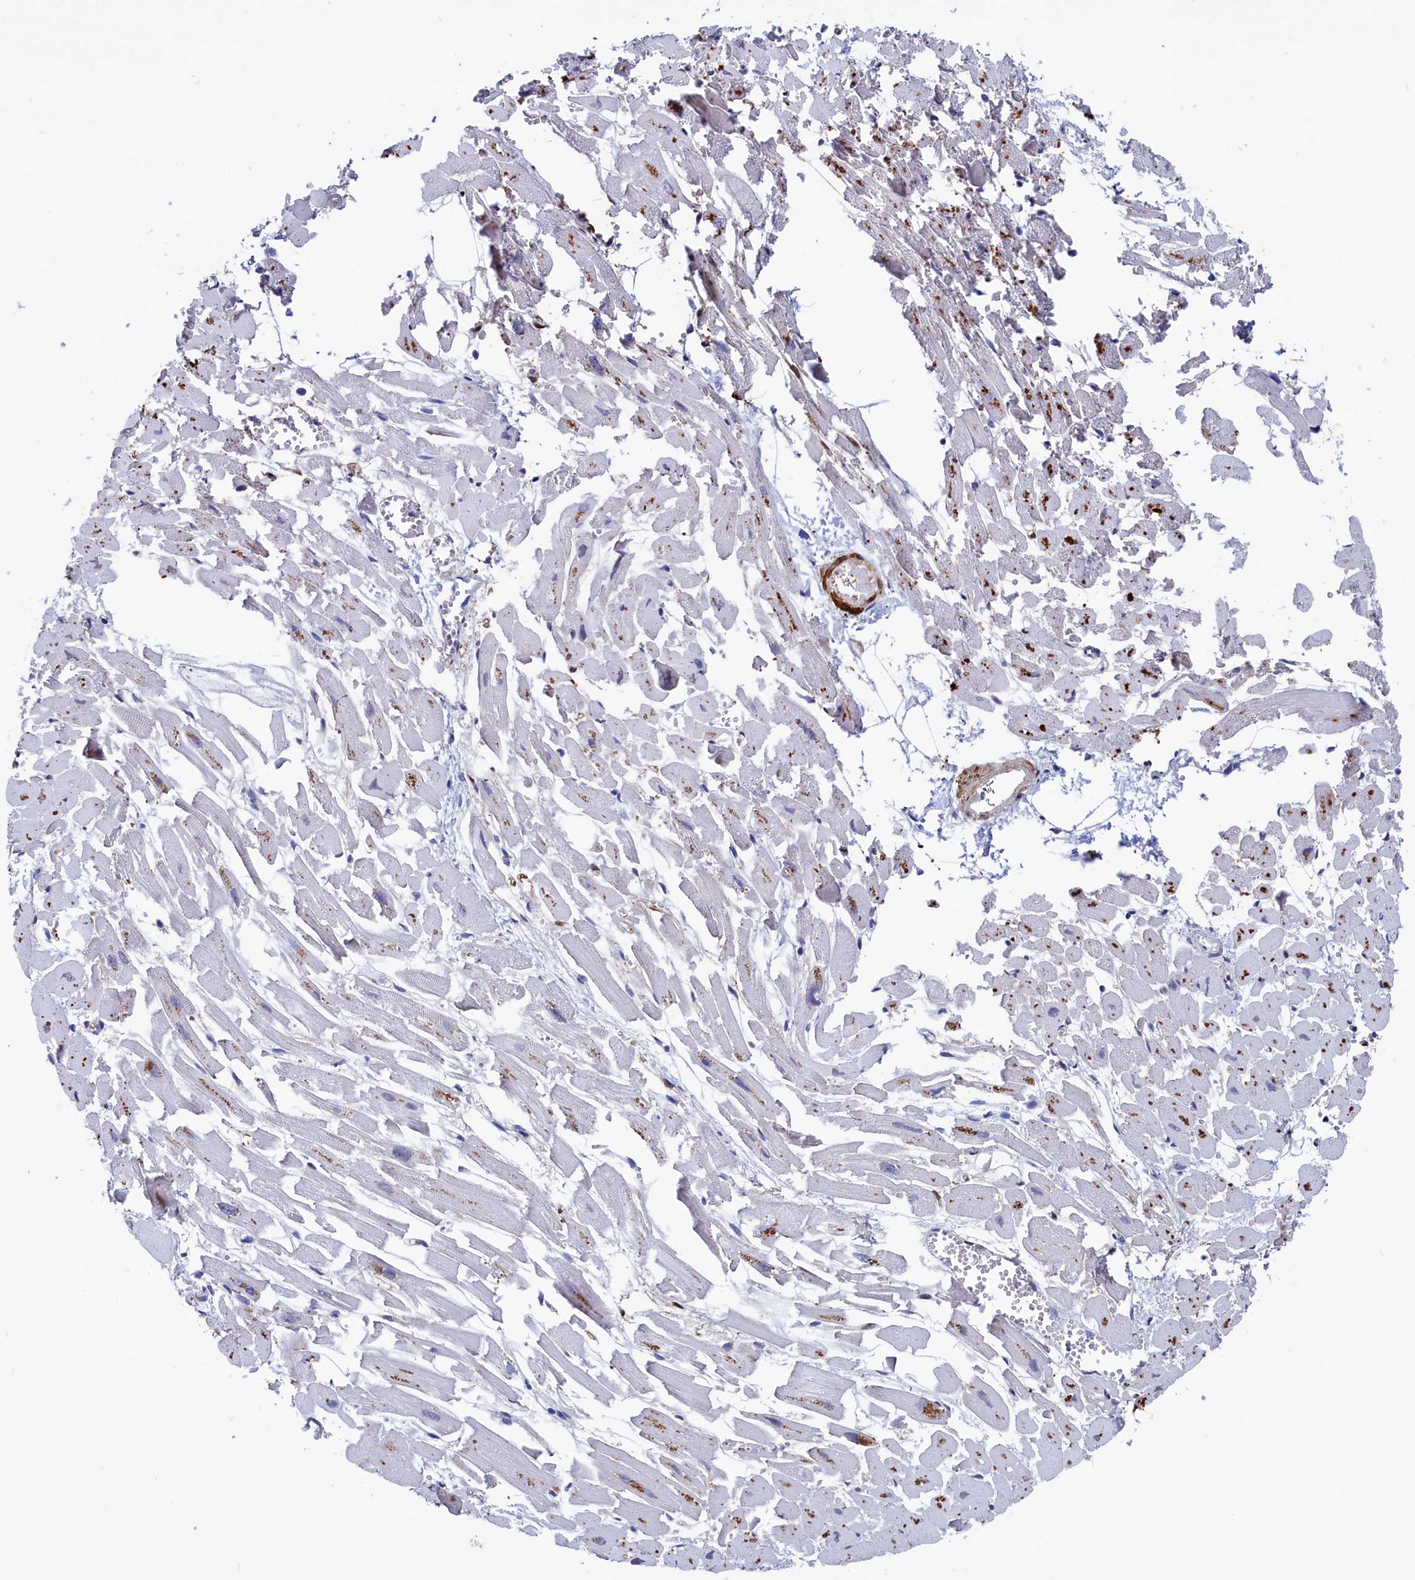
{"staining": {"intensity": "negative", "quantity": "none", "location": "none"}, "tissue": "heart muscle", "cell_type": "Cardiomyocytes", "image_type": "normal", "snomed": [{"axis": "morphology", "description": "Normal tissue, NOS"}, {"axis": "topography", "description": "Heart"}], "caption": "Protein analysis of normal heart muscle shows no significant positivity in cardiomyocytes.", "gene": "CRIP1", "patient": {"sex": "female", "age": 64}}